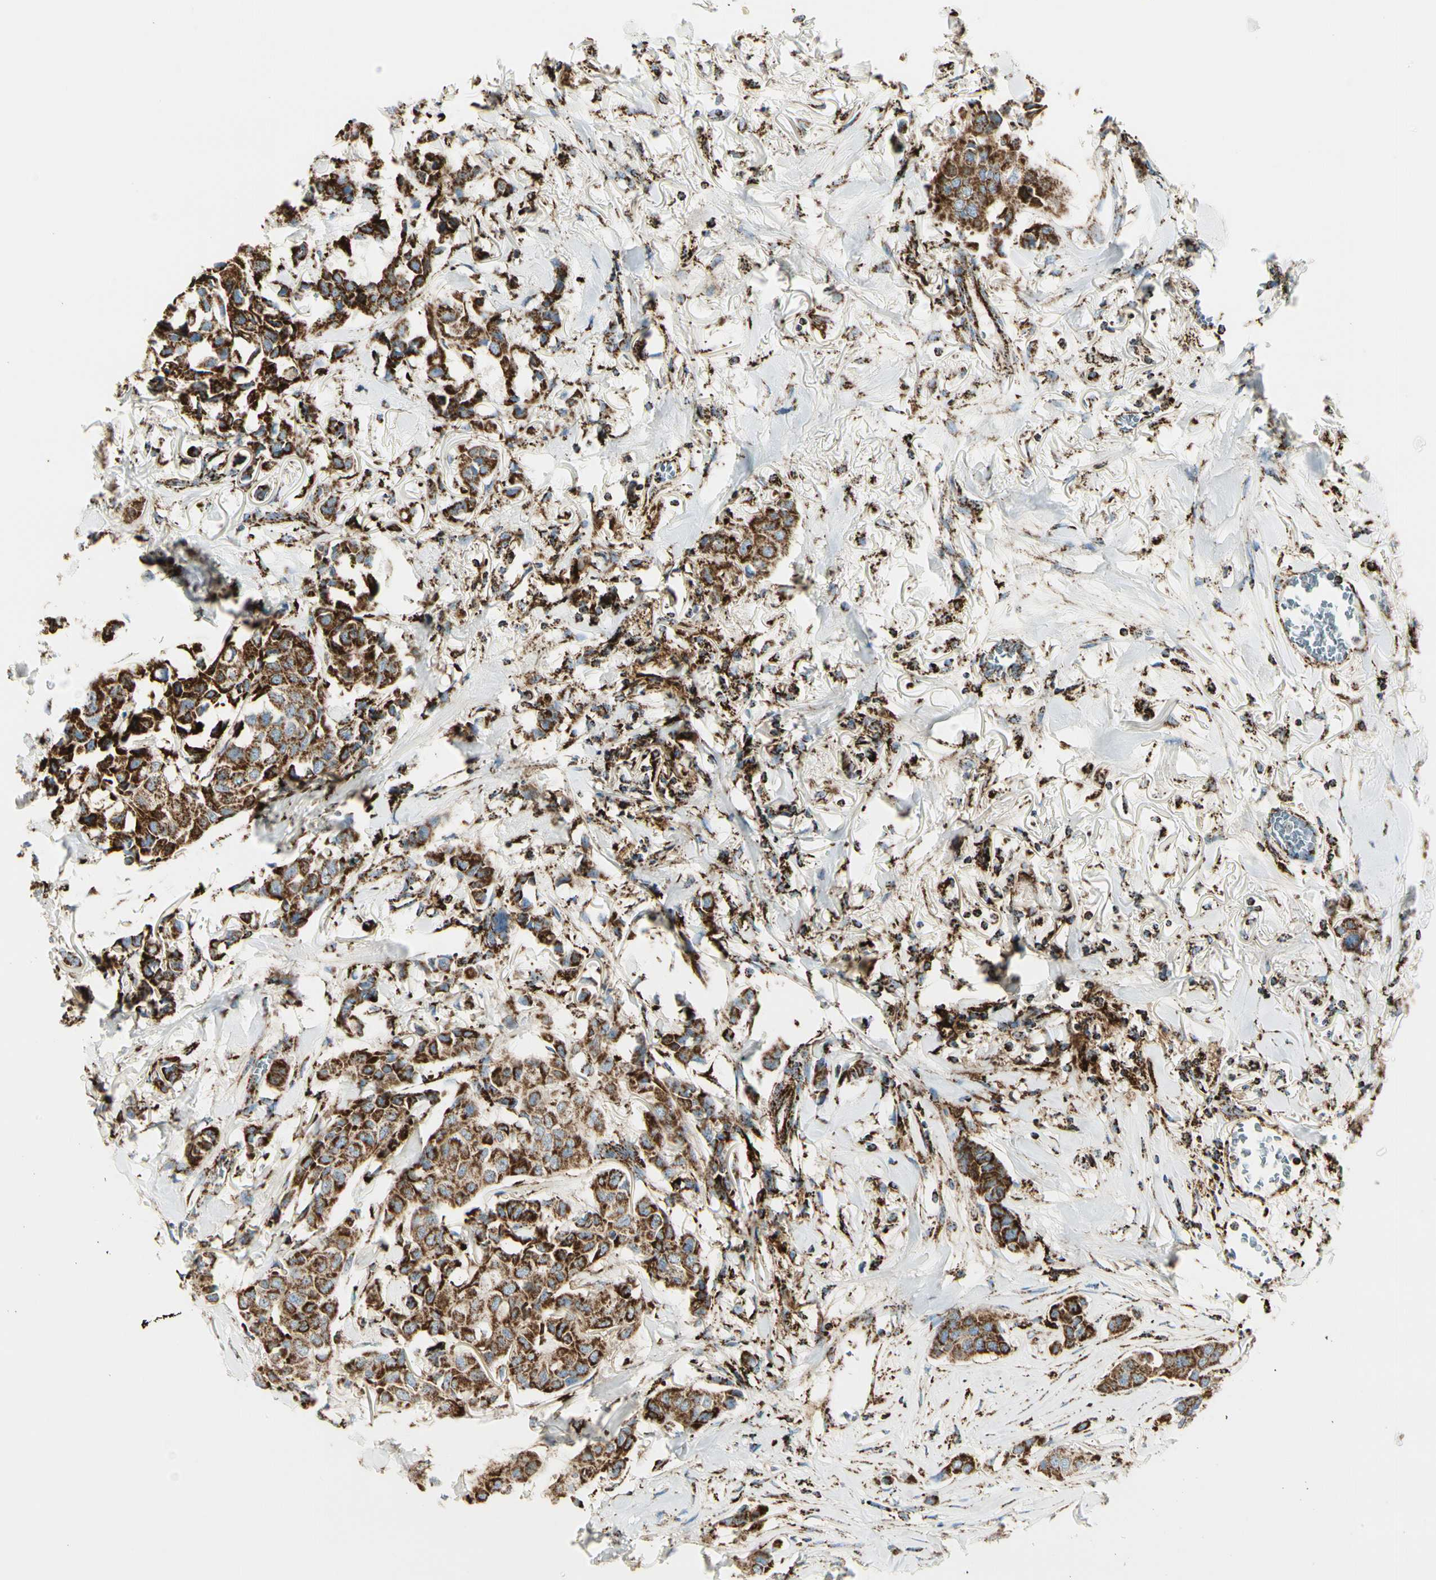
{"staining": {"intensity": "strong", "quantity": ">75%", "location": "cytoplasmic/membranous"}, "tissue": "breast cancer", "cell_type": "Tumor cells", "image_type": "cancer", "snomed": [{"axis": "morphology", "description": "Duct carcinoma"}, {"axis": "topography", "description": "Breast"}], "caption": "There is high levels of strong cytoplasmic/membranous expression in tumor cells of infiltrating ductal carcinoma (breast), as demonstrated by immunohistochemical staining (brown color).", "gene": "ME2", "patient": {"sex": "female", "age": 80}}